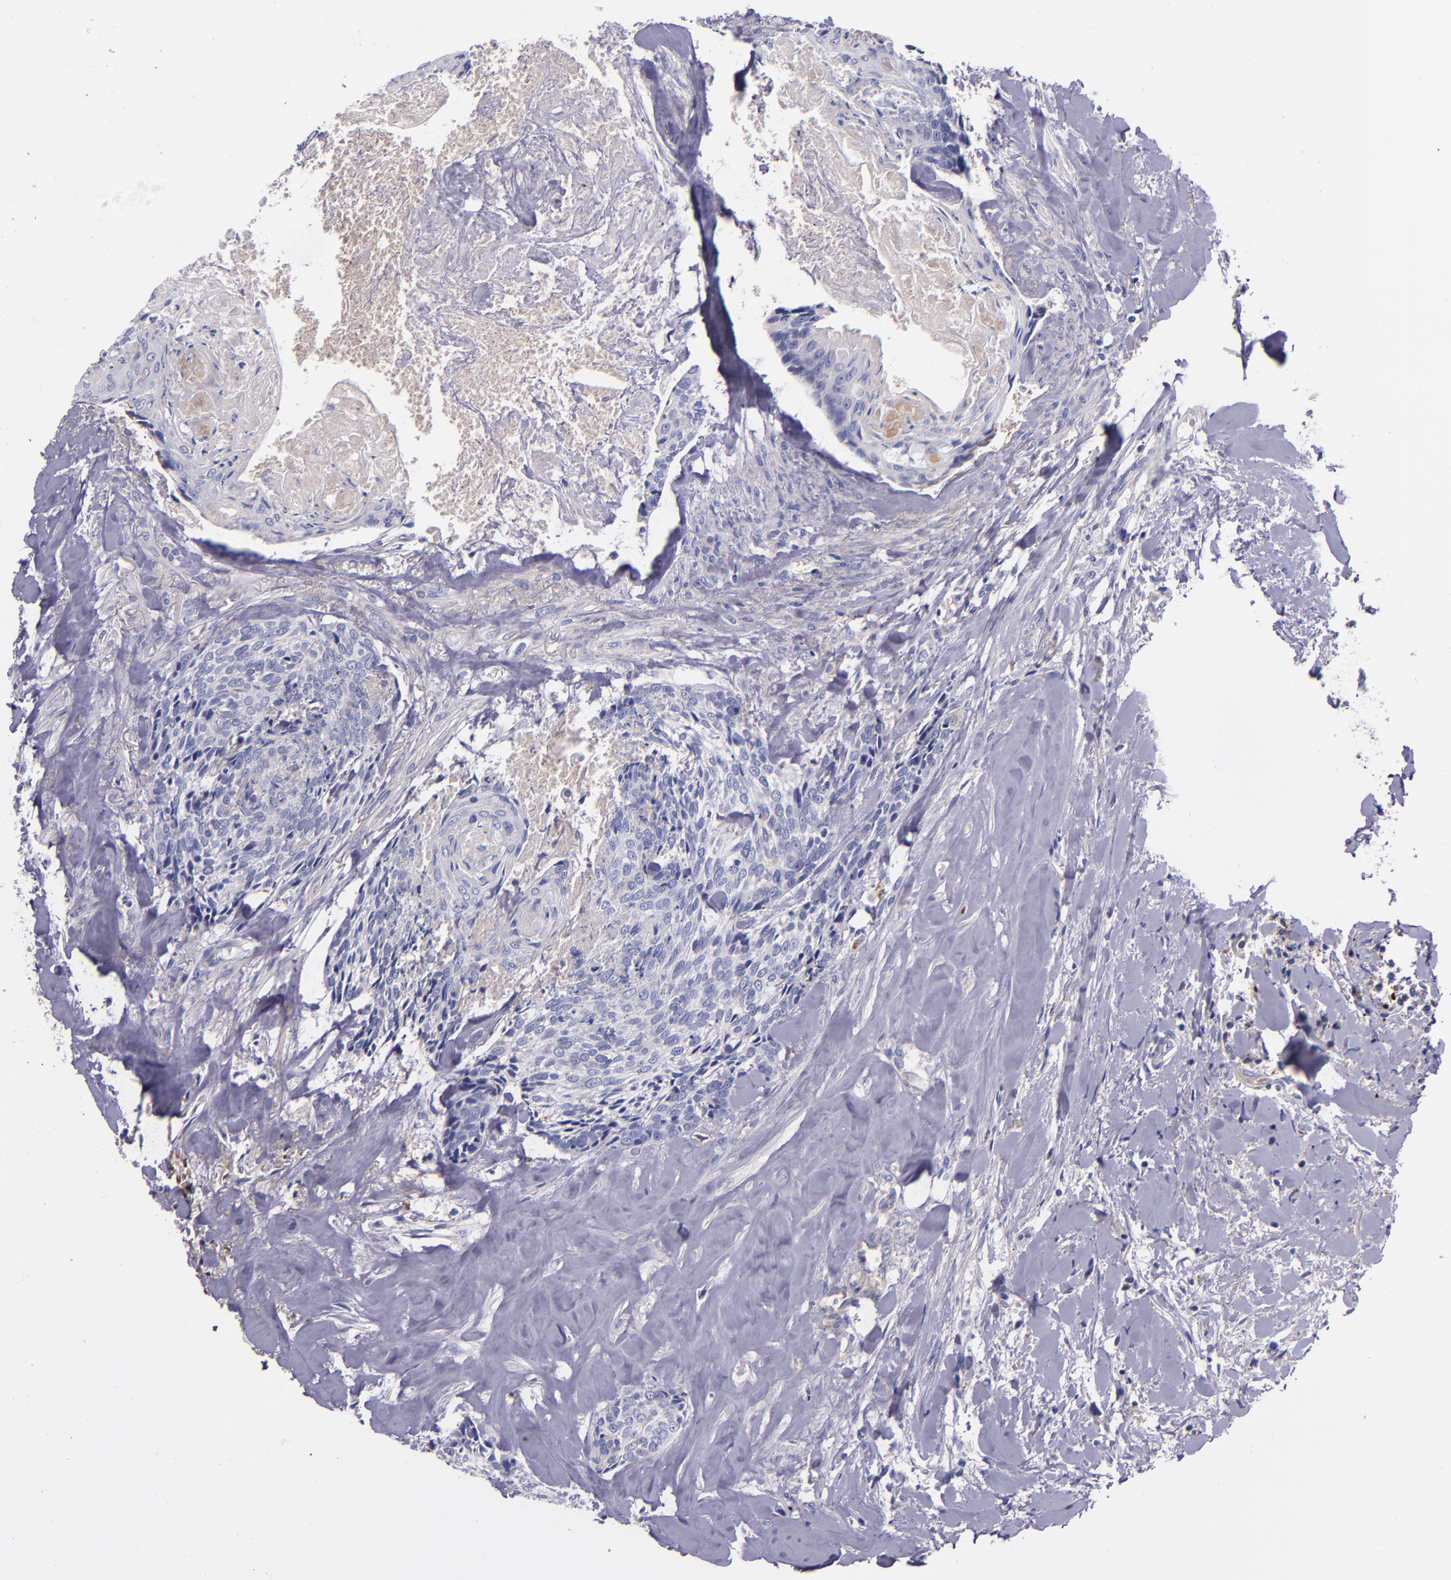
{"staining": {"intensity": "weak", "quantity": "<25%", "location": "cytoplasmic/membranous"}, "tissue": "head and neck cancer", "cell_type": "Tumor cells", "image_type": "cancer", "snomed": [{"axis": "morphology", "description": "Squamous cell carcinoma, NOS"}, {"axis": "topography", "description": "Salivary gland"}, {"axis": "topography", "description": "Head-Neck"}], "caption": "This photomicrograph is of head and neck squamous cell carcinoma stained with immunohistochemistry (IHC) to label a protein in brown with the nuclei are counter-stained blue. There is no expression in tumor cells.", "gene": "KNG1", "patient": {"sex": "male", "age": 70}}